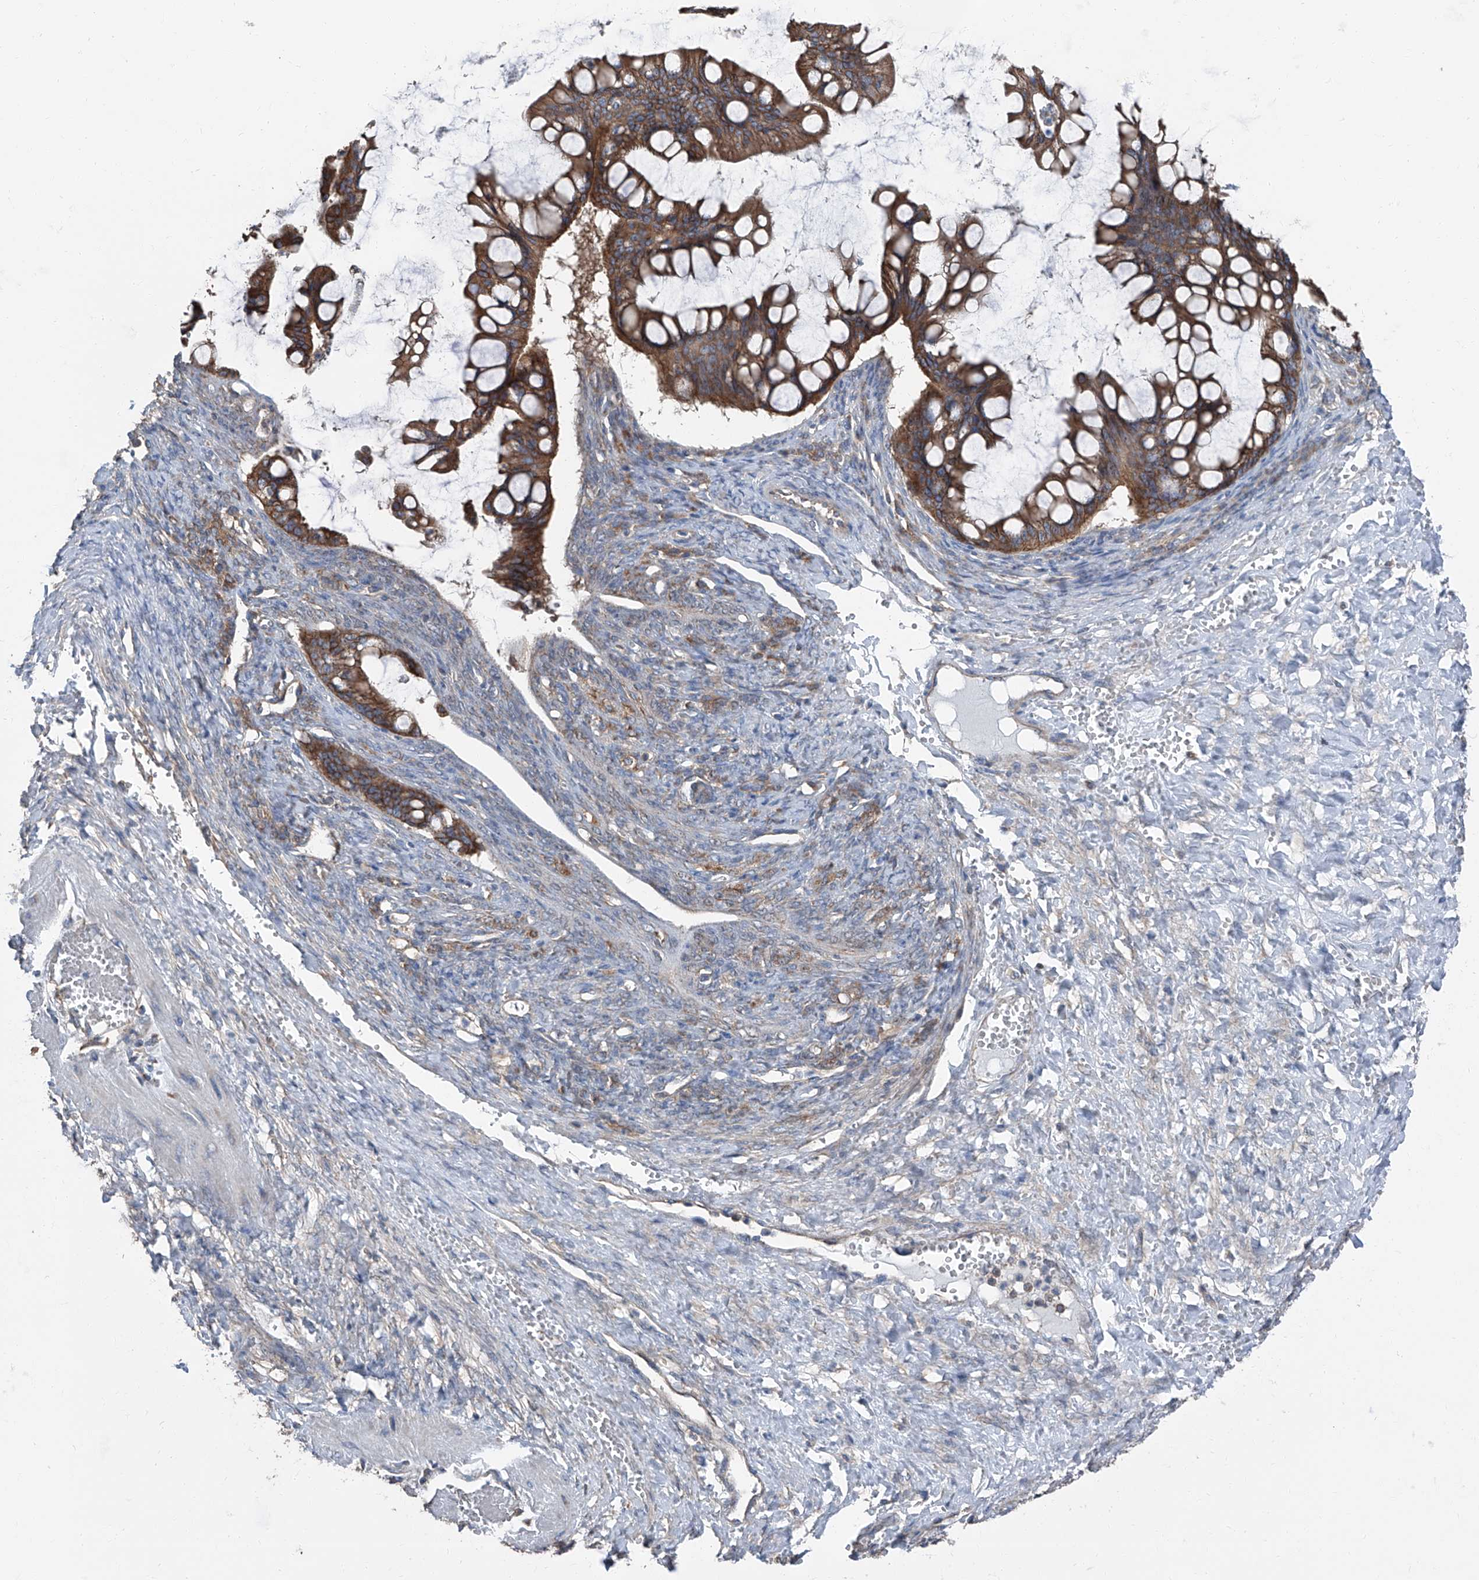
{"staining": {"intensity": "moderate", "quantity": ">75%", "location": "cytoplasmic/membranous"}, "tissue": "ovarian cancer", "cell_type": "Tumor cells", "image_type": "cancer", "snomed": [{"axis": "morphology", "description": "Cystadenocarcinoma, mucinous, NOS"}, {"axis": "topography", "description": "Ovary"}], "caption": "Moderate cytoplasmic/membranous expression is appreciated in approximately >75% of tumor cells in ovarian cancer (mucinous cystadenocarcinoma). The staining is performed using DAB (3,3'-diaminobenzidine) brown chromogen to label protein expression. The nuclei are counter-stained blue using hematoxylin.", "gene": "GPR142", "patient": {"sex": "female", "age": 73}}